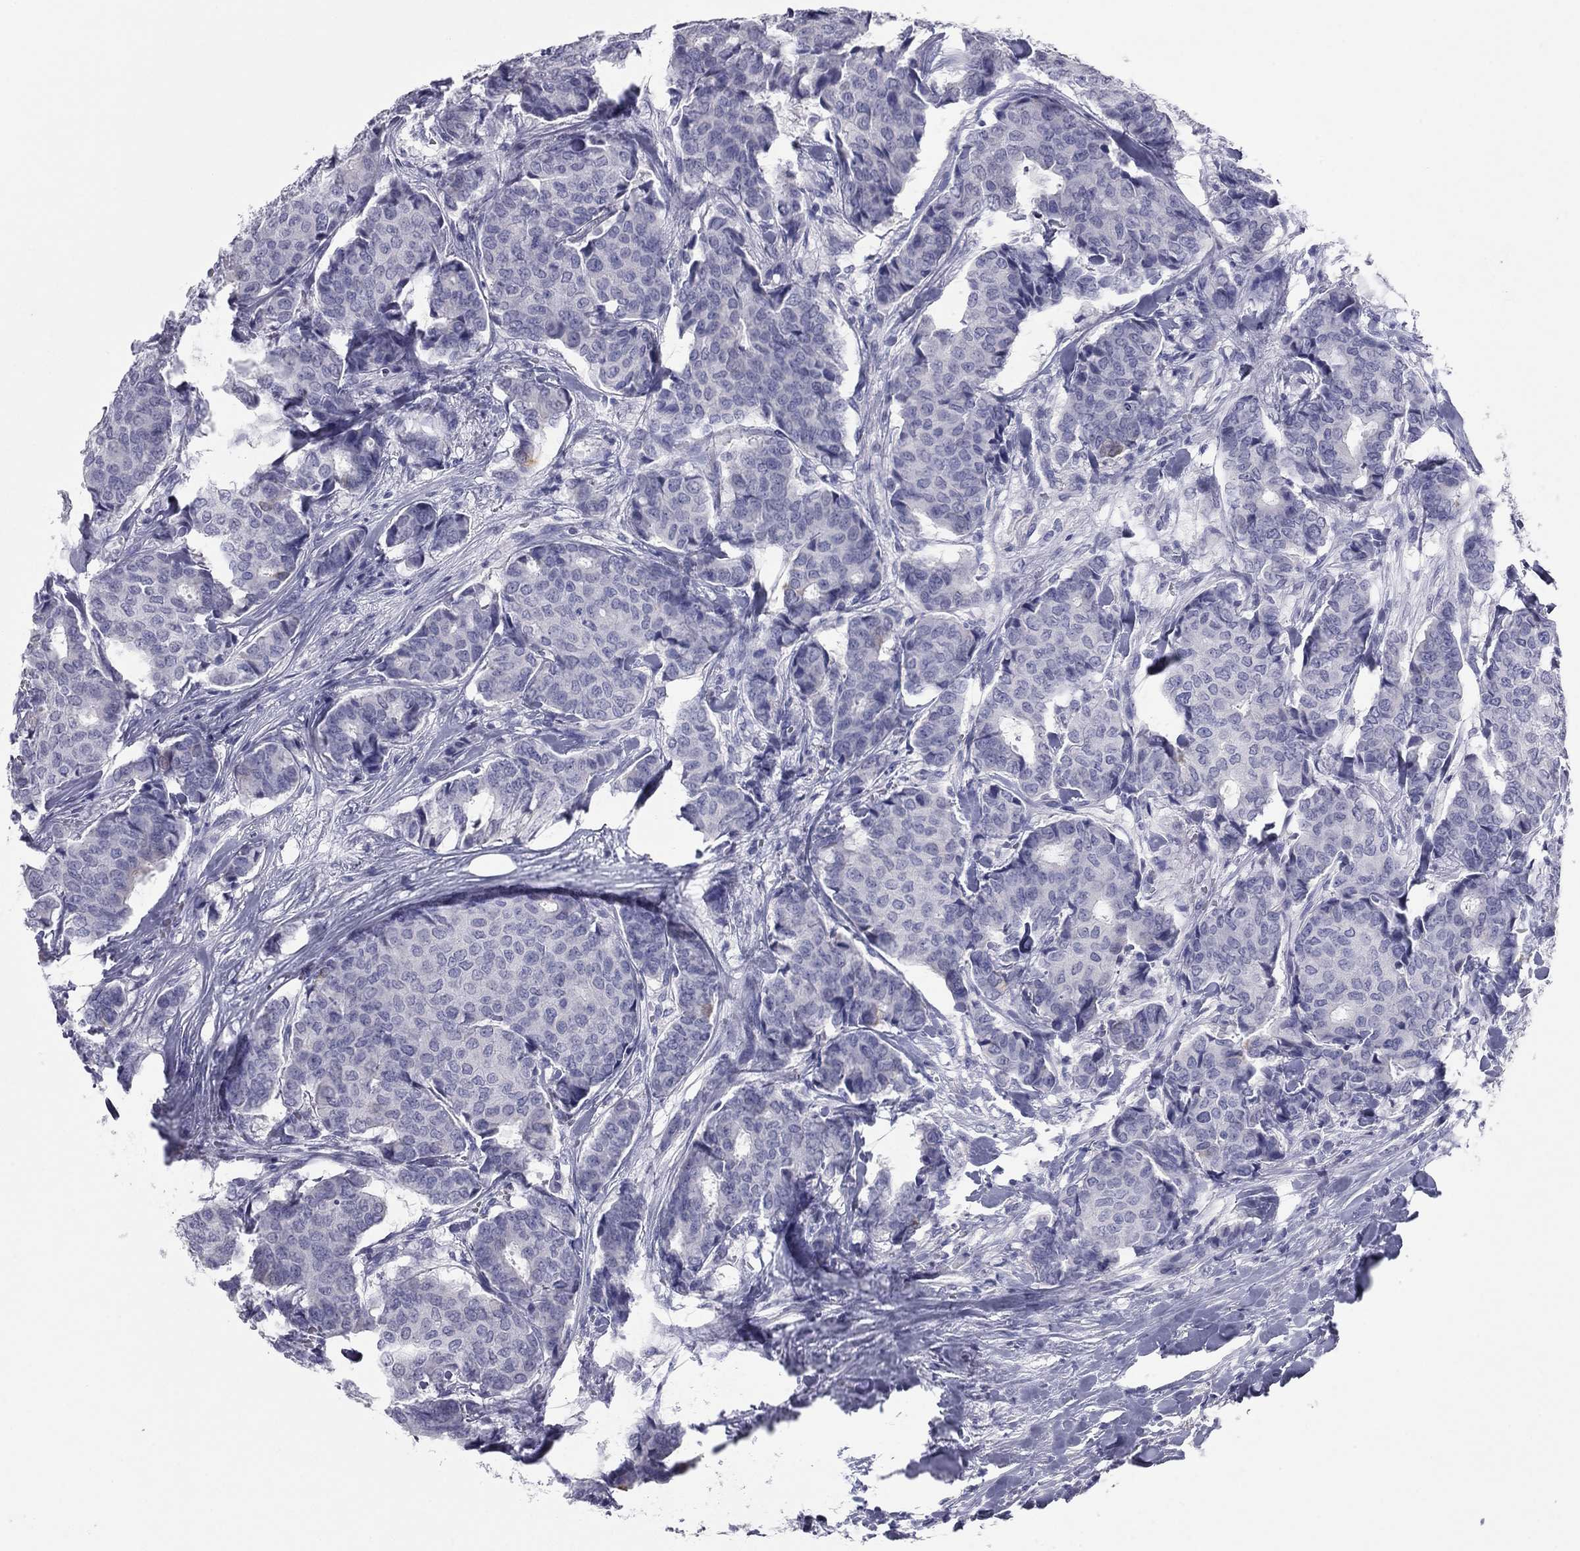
{"staining": {"intensity": "negative", "quantity": "none", "location": "none"}, "tissue": "breast cancer", "cell_type": "Tumor cells", "image_type": "cancer", "snomed": [{"axis": "morphology", "description": "Duct carcinoma"}, {"axis": "topography", "description": "Breast"}], "caption": "IHC photomicrograph of neoplastic tissue: human breast intraductal carcinoma stained with DAB (3,3'-diaminobenzidine) demonstrates no significant protein staining in tumor cells.", "gene": "KRT75", "patient": {"sex": "female", "age": 75}}